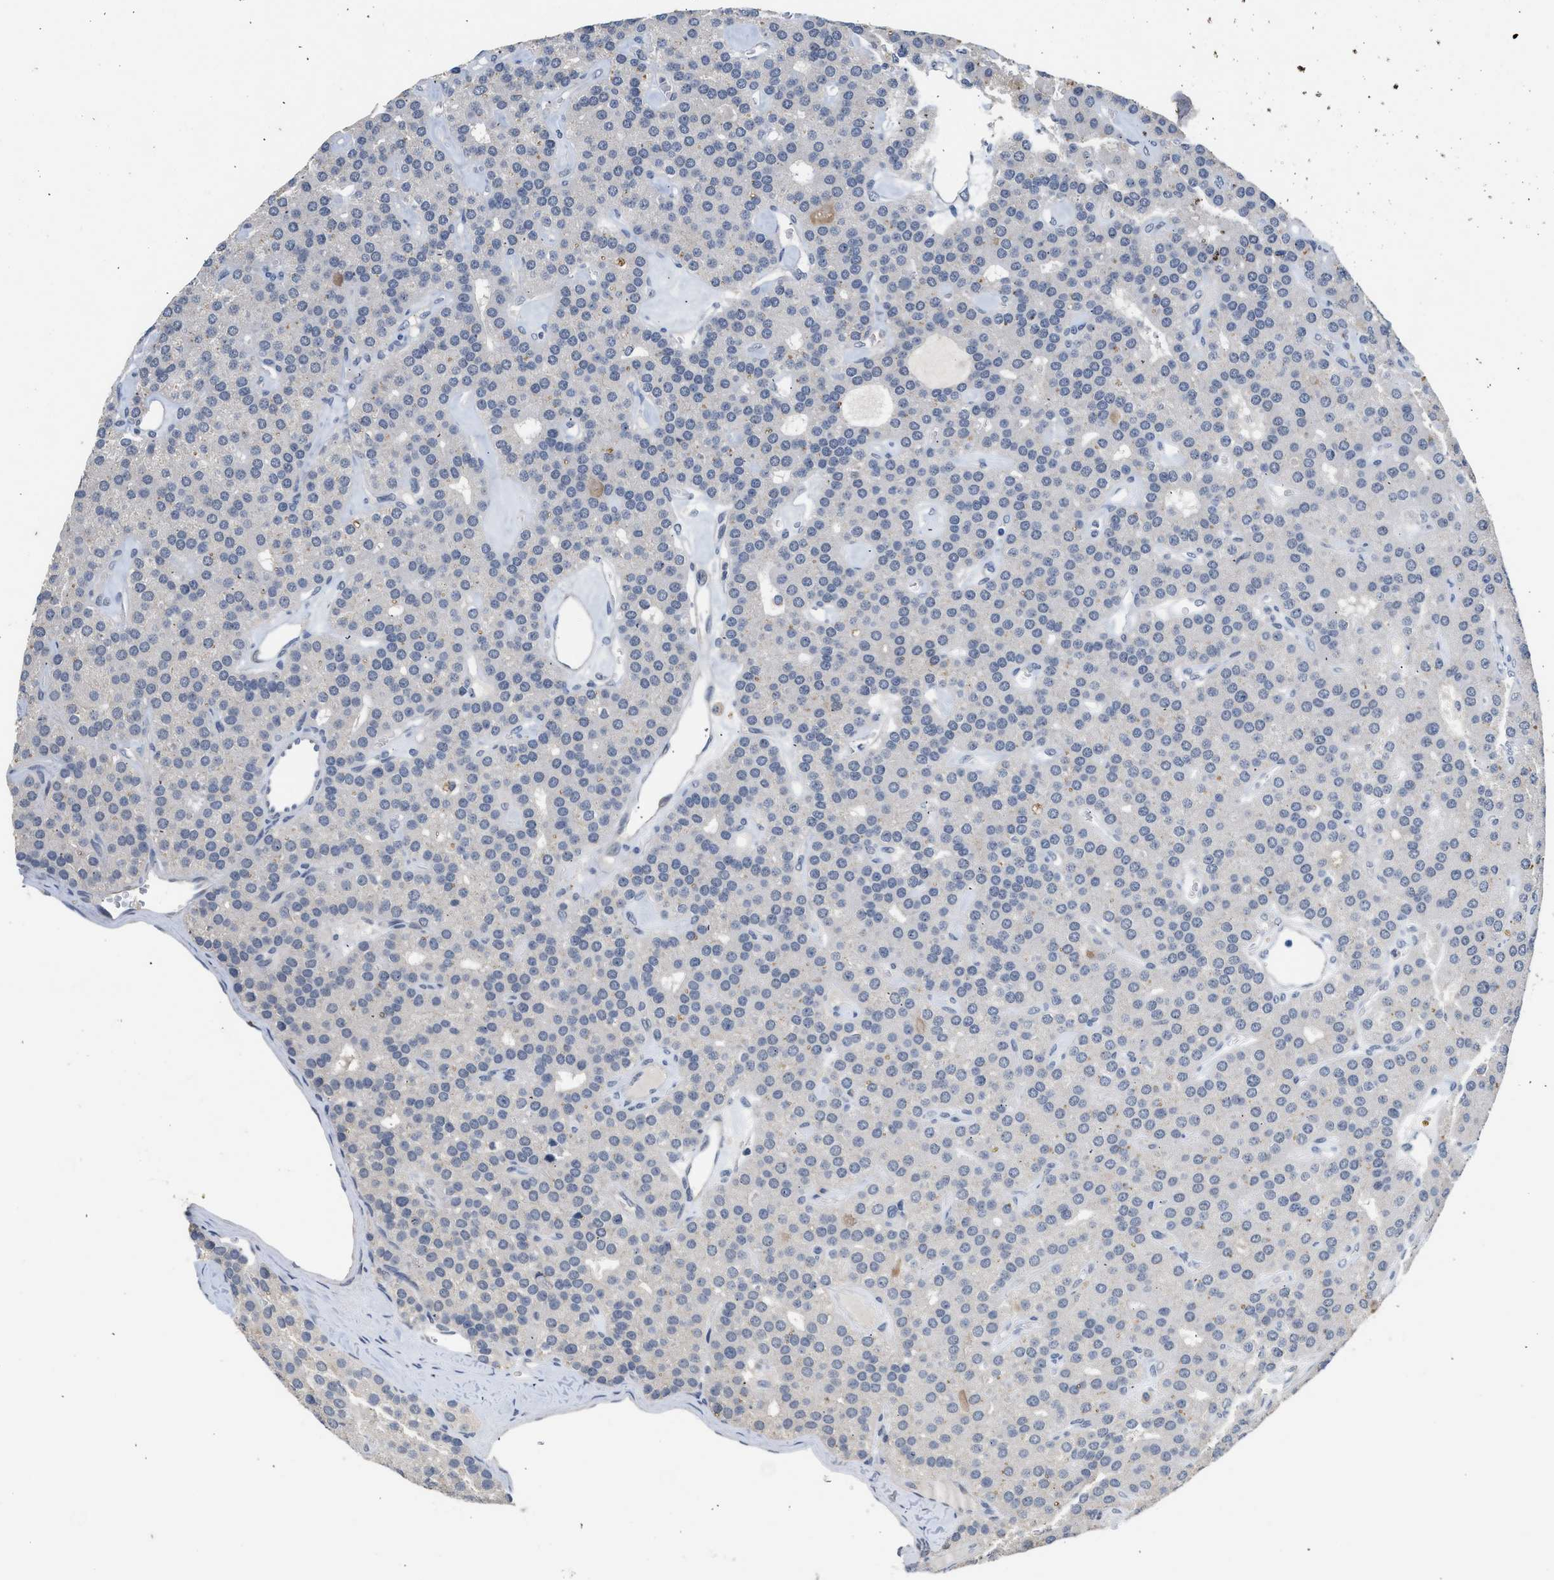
{"staining": {"intensity": "negative", "quantity": "none", "location": "none"}, "tissue": "parathyroid gland", "cell_type": "Glandular cells", "image_type": "normal", "snomed": [{"axis": "morphology", "description": "Normal tissue, NOS"}, {"axis": "morphology", "description": "Adenoma, NOS"}, {"axis": "topography", "description": "Parathyroid gland"}], "caption": "The image reveals no staining of glandular cells in unremarkable parathyroid gland. (DAB immunohistochemistry, high magnification).", "gene": "CSF3R", "patient": {"sex": "female", "age": 86}}